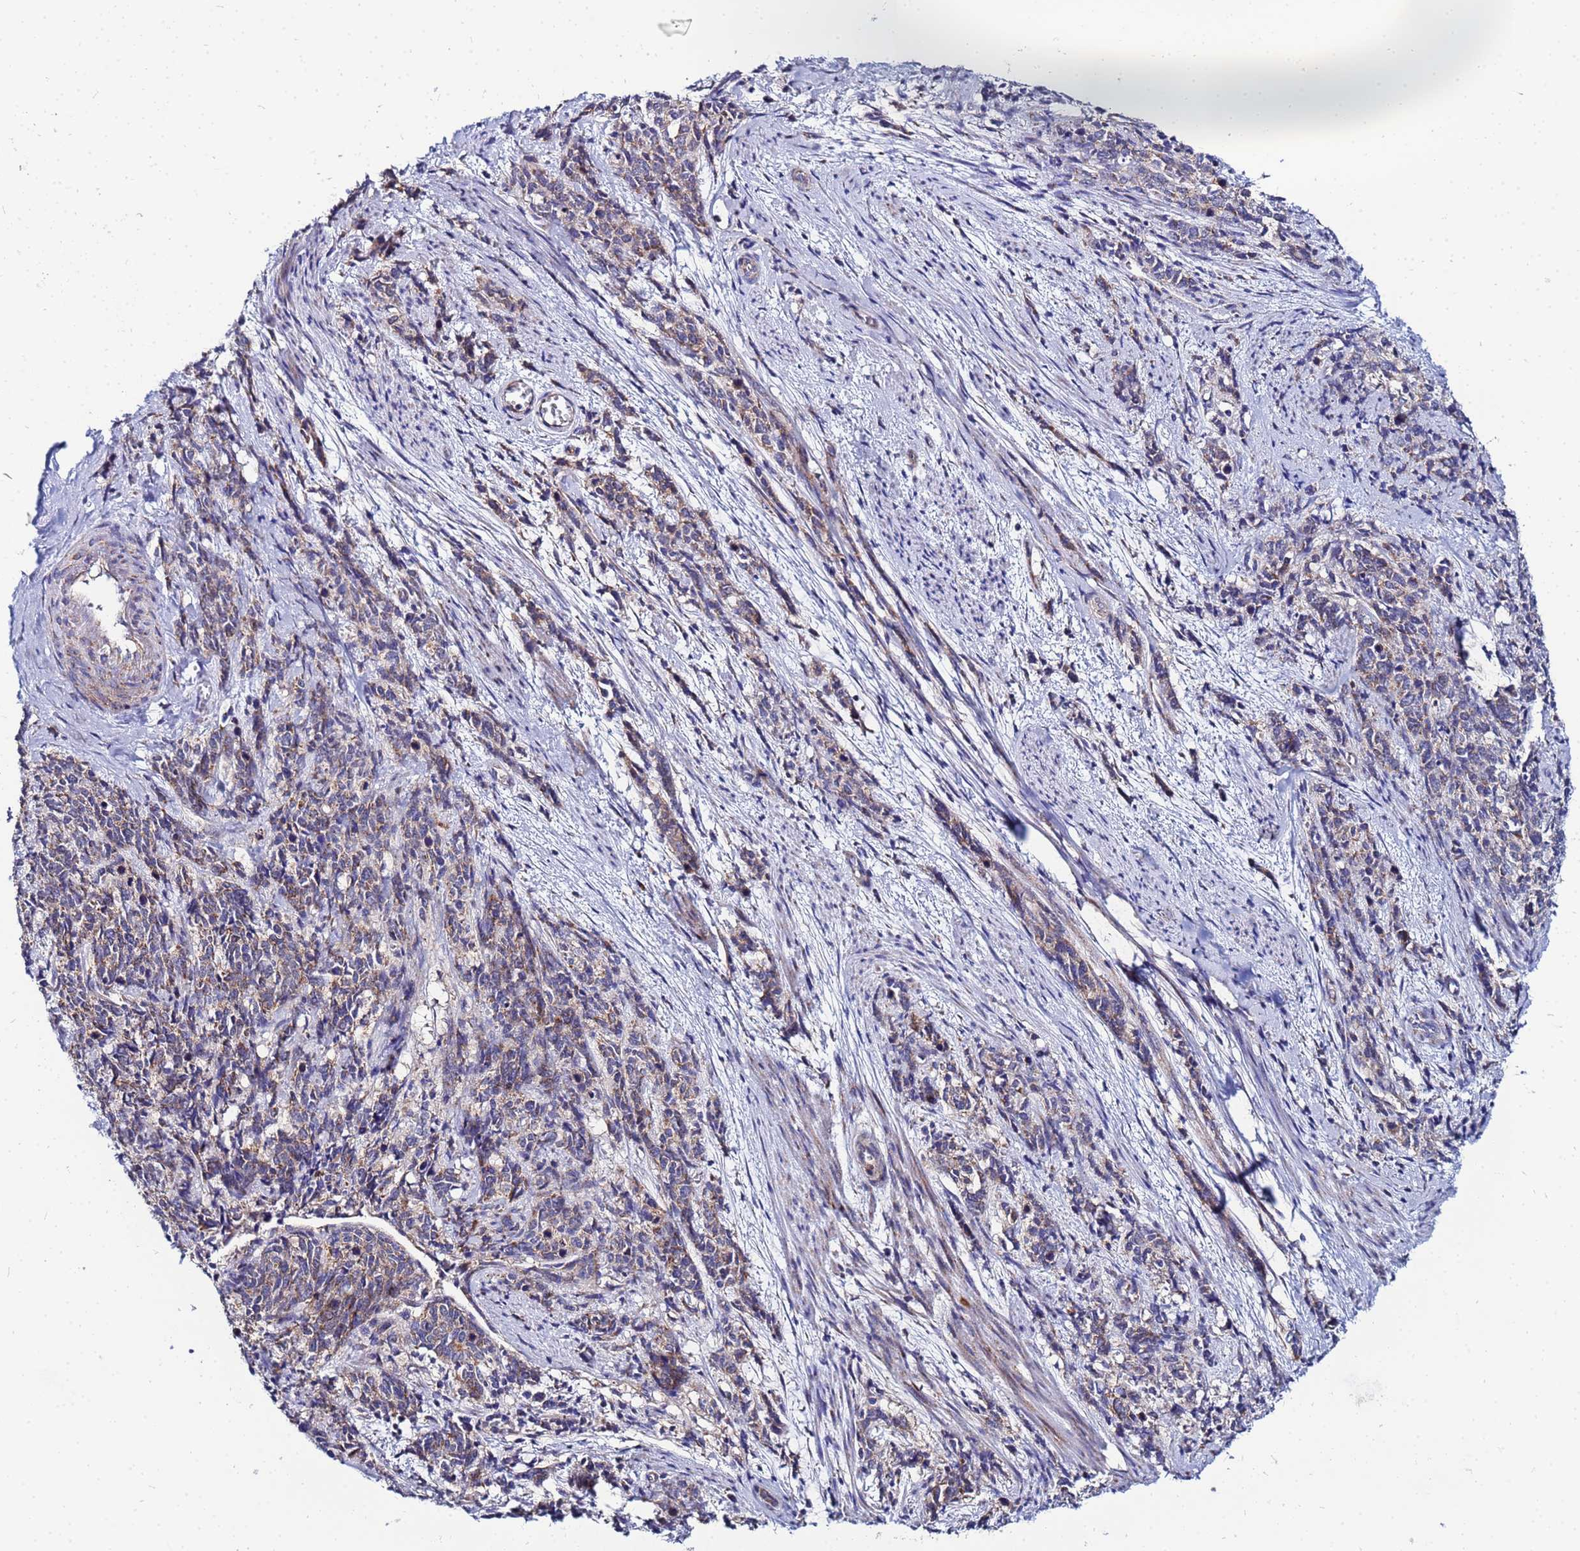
{"staining": {"intensity": "weak", "quantity": "25%-75%", "location": "cytoplasmic/membranous"}, "tissue": "cervical cancer", "cell_type": "Tumor cells", "image_type": "cancer", "snomed": [{"axis": "morphology", "description": "Squamous cell carcinoma, NOS"}, {"axis": "topography", "description": "Cervix"}], "caption": "IHC of cervical squamous cell carcinoma demonstrates low levels of weak cytoplasmic/membranous expression in approximately 25%-75% of tumor cells. Using DAB (brown) and hematoxylin (blue) stains, captured at high magnification using brightfield microscopy.", "gene": "FAHD2A", "patient": {"sex": "female", "age": 60}}